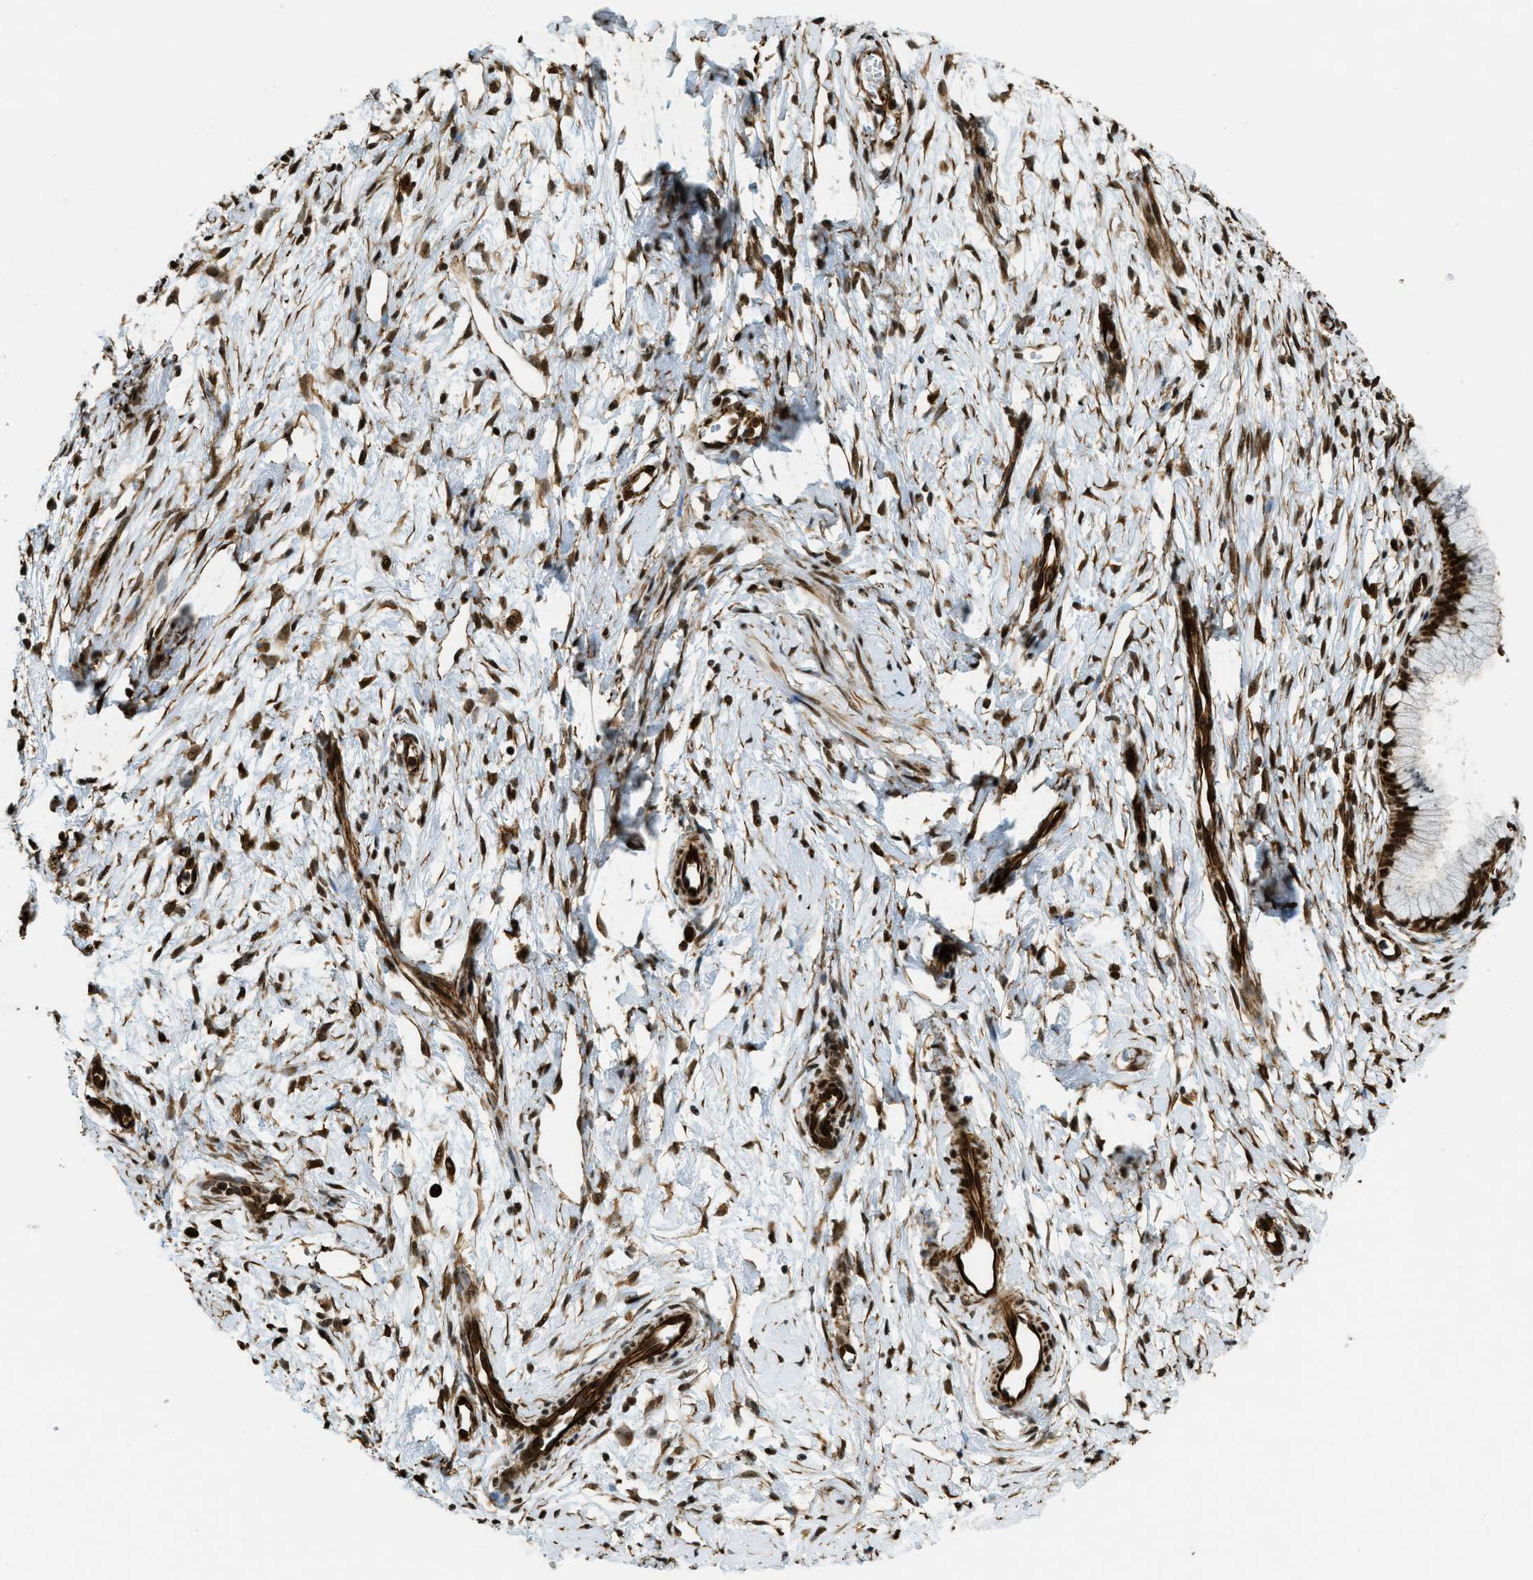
{"staining": {"intensity": "strong", "quantity": ">75%", "location": "nuclear"}, "tissue": "cervix", "cell_type": "Glandular cells", "image_type": "normal", "snomed": [{"axis": "morphology", "description": "Normal tissue, NOS"}, {"axis": "topography", "description": "Cervix"}], "caption": "IHC of unremarkable human cervix exhibits high levels of strong nuclear expression in about >75% of glandular cells. Using DAB (3,3'-diaminobenzidine) (brown) and hematoxylin (blue) stains, captured at high magnification using brightfield microscopy.", "gene": "ZFR", "patient": {"sex": "female", "age": 65}}